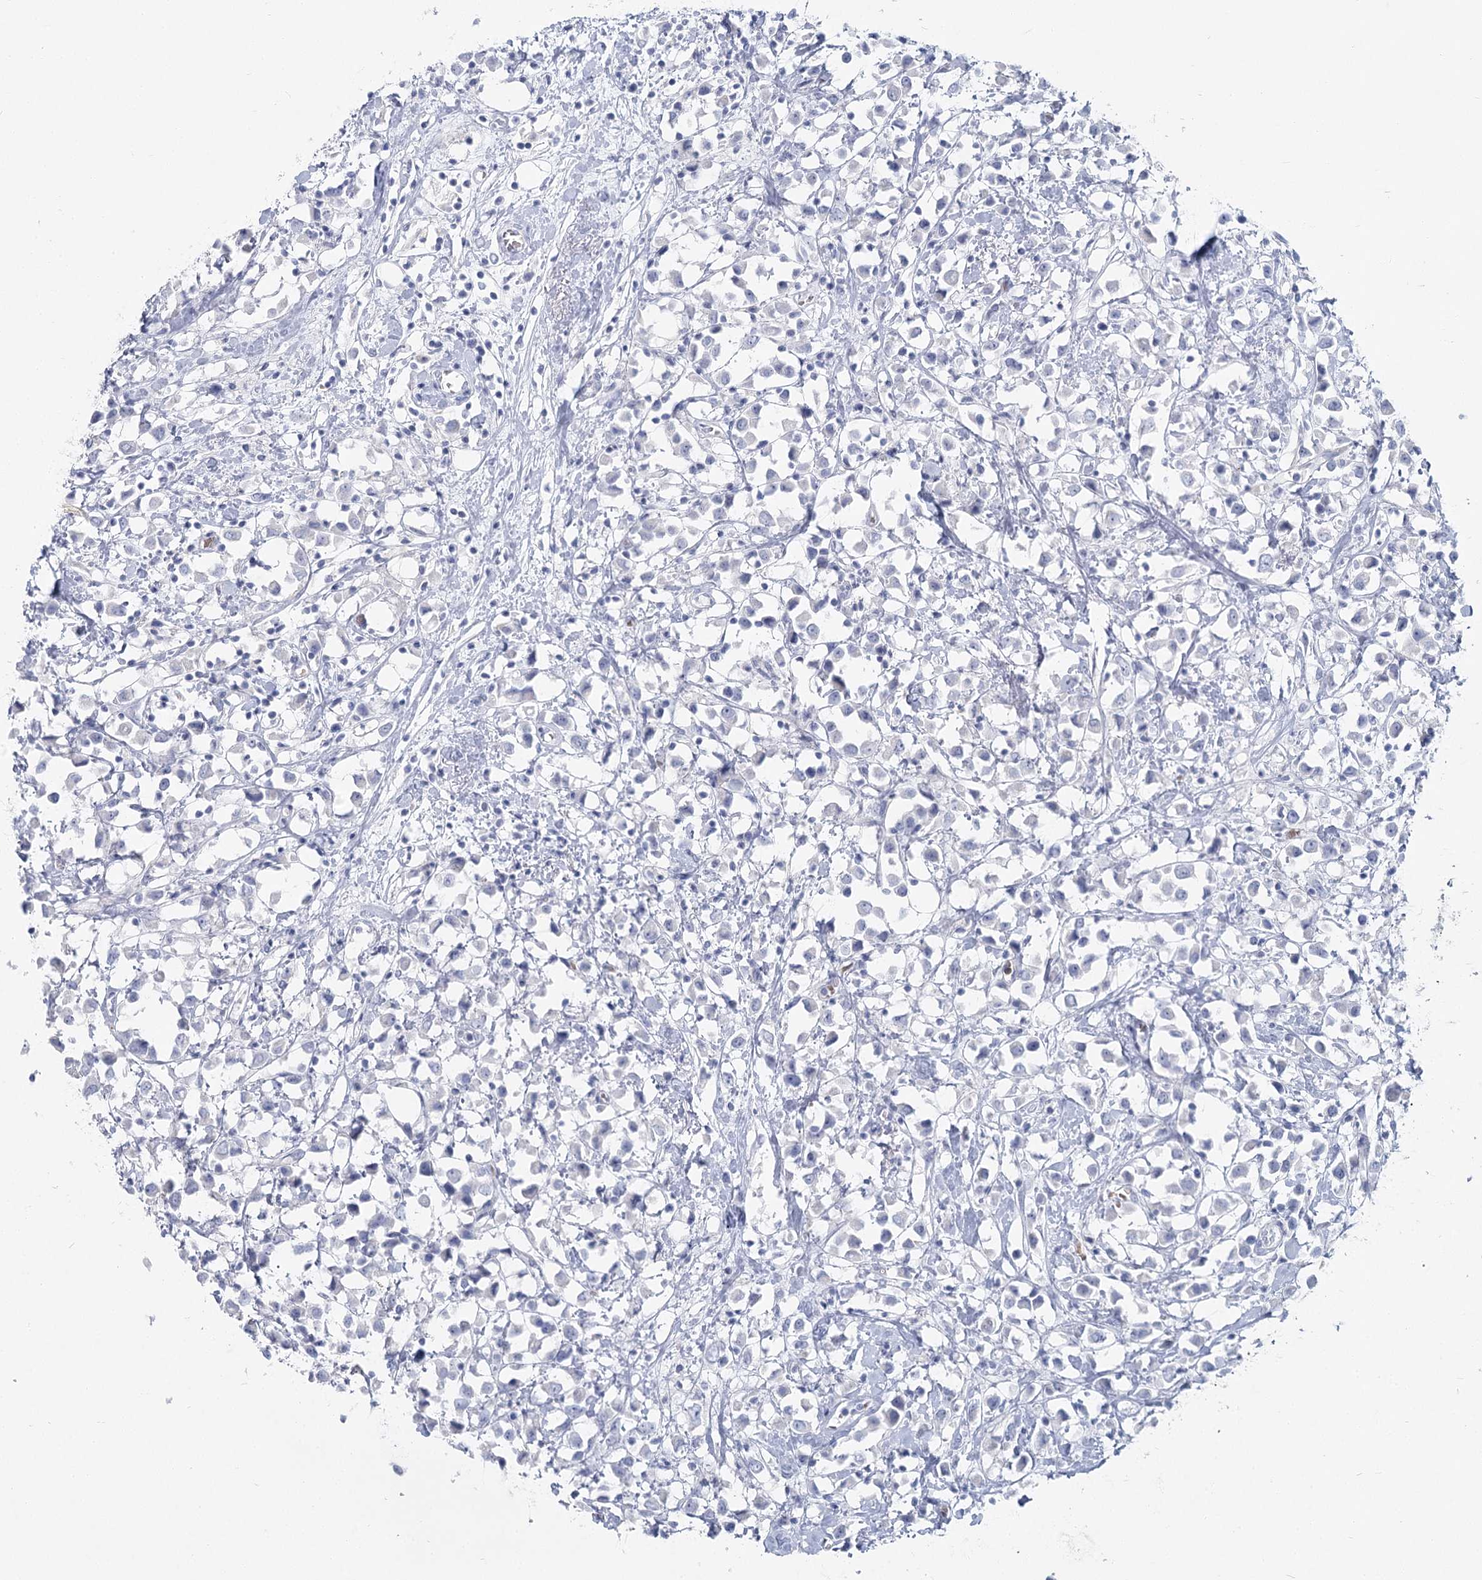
{"staining": {"intensity": "negative", "quantity": "none", "location": "none"}, "tissue": "breast cancer", "cell_type": "Tumor cells", "image_type": "cancer", "snomed": [{"axis": "morphology", "description": "Duct carcinoma"}, {"axis": "topography", "description": "Breast"}], "caption": "High magnification brightfield microscopy of infiltrating ductal carcinoma (breast) stained with DAB (3,3'-diaminobenzidine) (brown) and counterstained with hematoxylin (blue): tumor cells show no significant staining.", "gene": "IFIT5", "patient": {"sex": "female", "age": 61}}